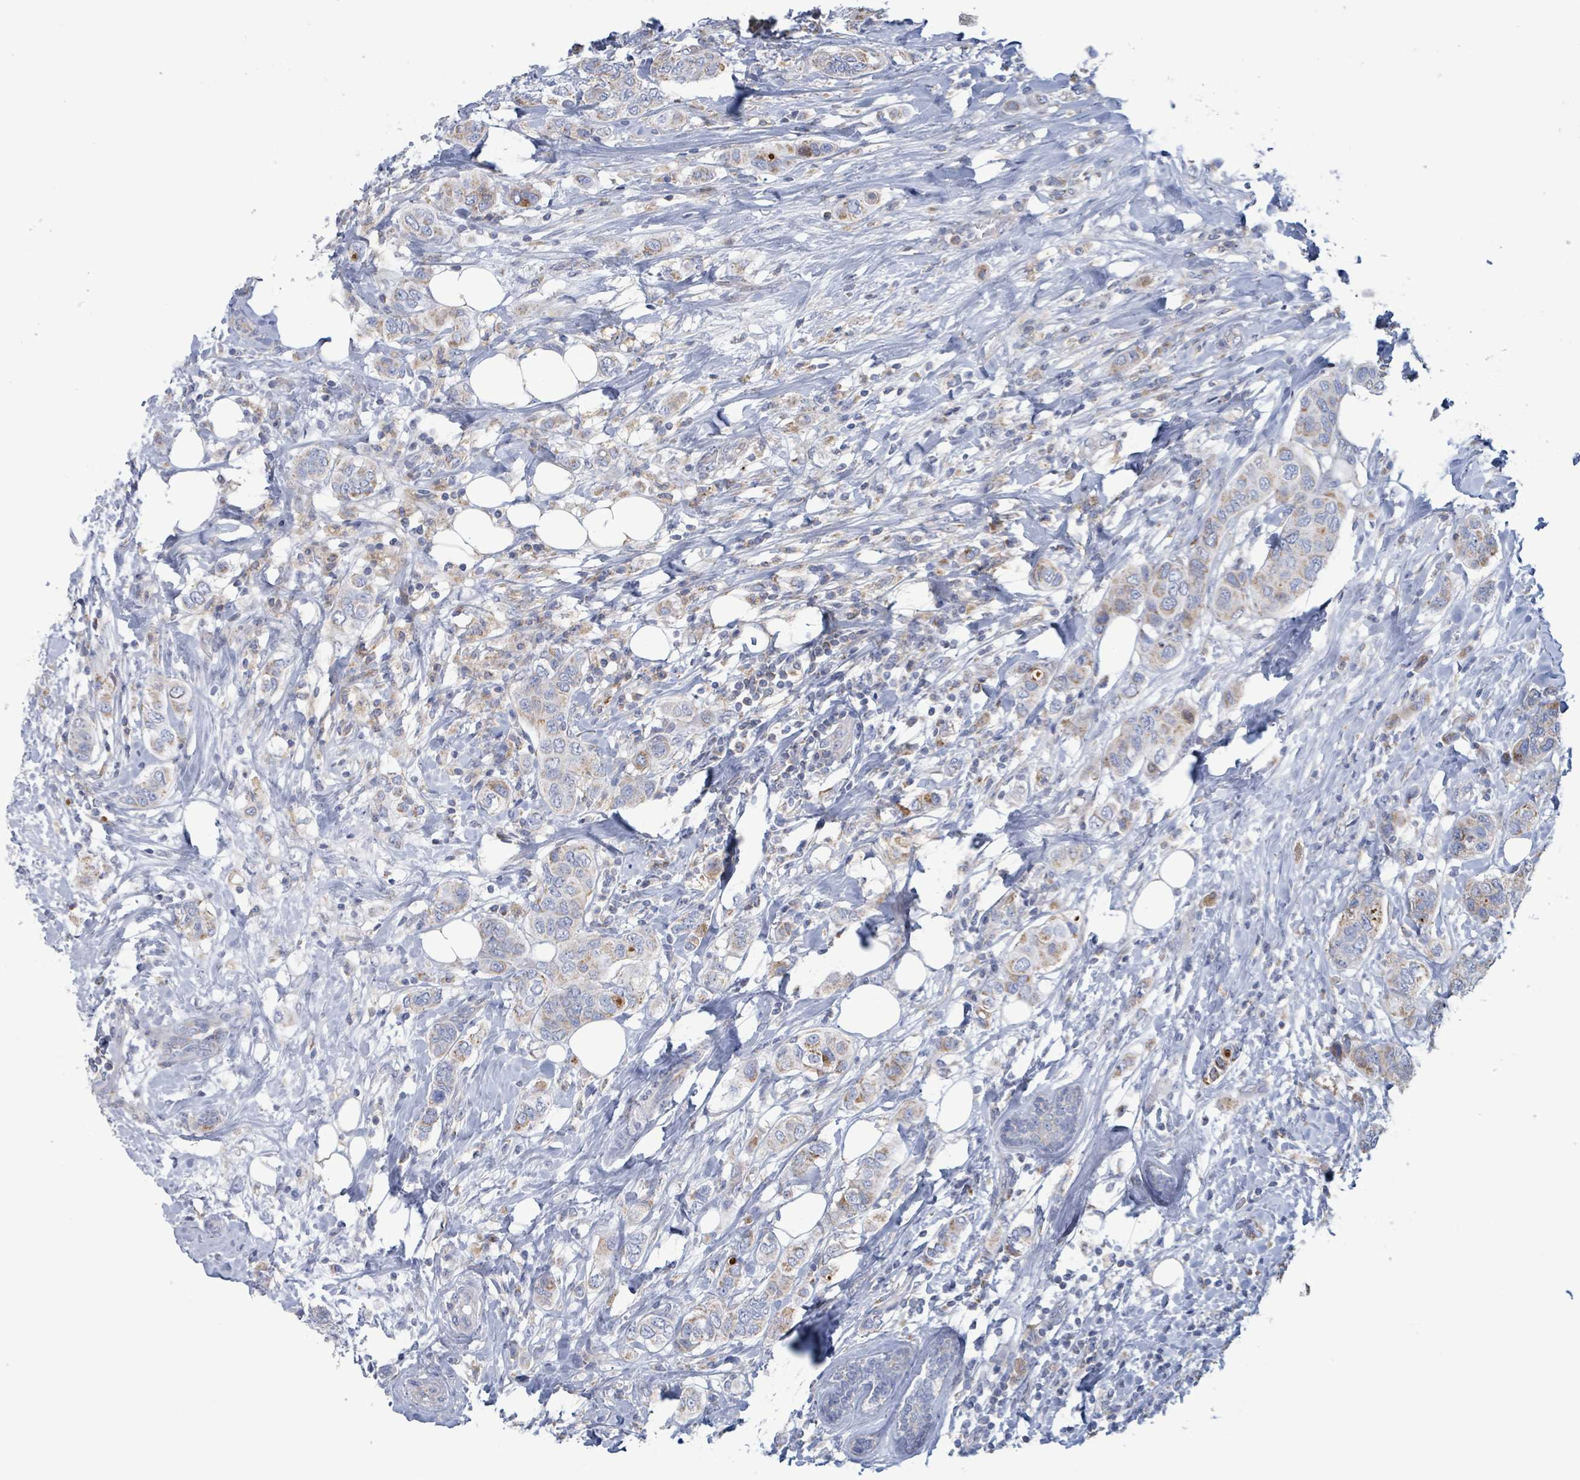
{"staining": {"intensity": "moderate", "quantity": "25%-75%", "location": "cytoplasmic/membranous"}, "tissue": "breast cancer", "cell_type": "Tumor cells", "image_type": "cancer", "snomed": [{"axis": "morphology", "description": "Lobular carcinoma"}, {"axis": "topography", "description": "Breast"}], "caption": "Protein staining shows moderate cytoplasmic/membranous positivity in approximately 25%-75% of tumor cells in breast lobular carcinoma. (DAB = brown stain, brightfield microscopy at high magnification).", "gene": "AKR1C4", "patient": {"sex": "female", "age": 51}}